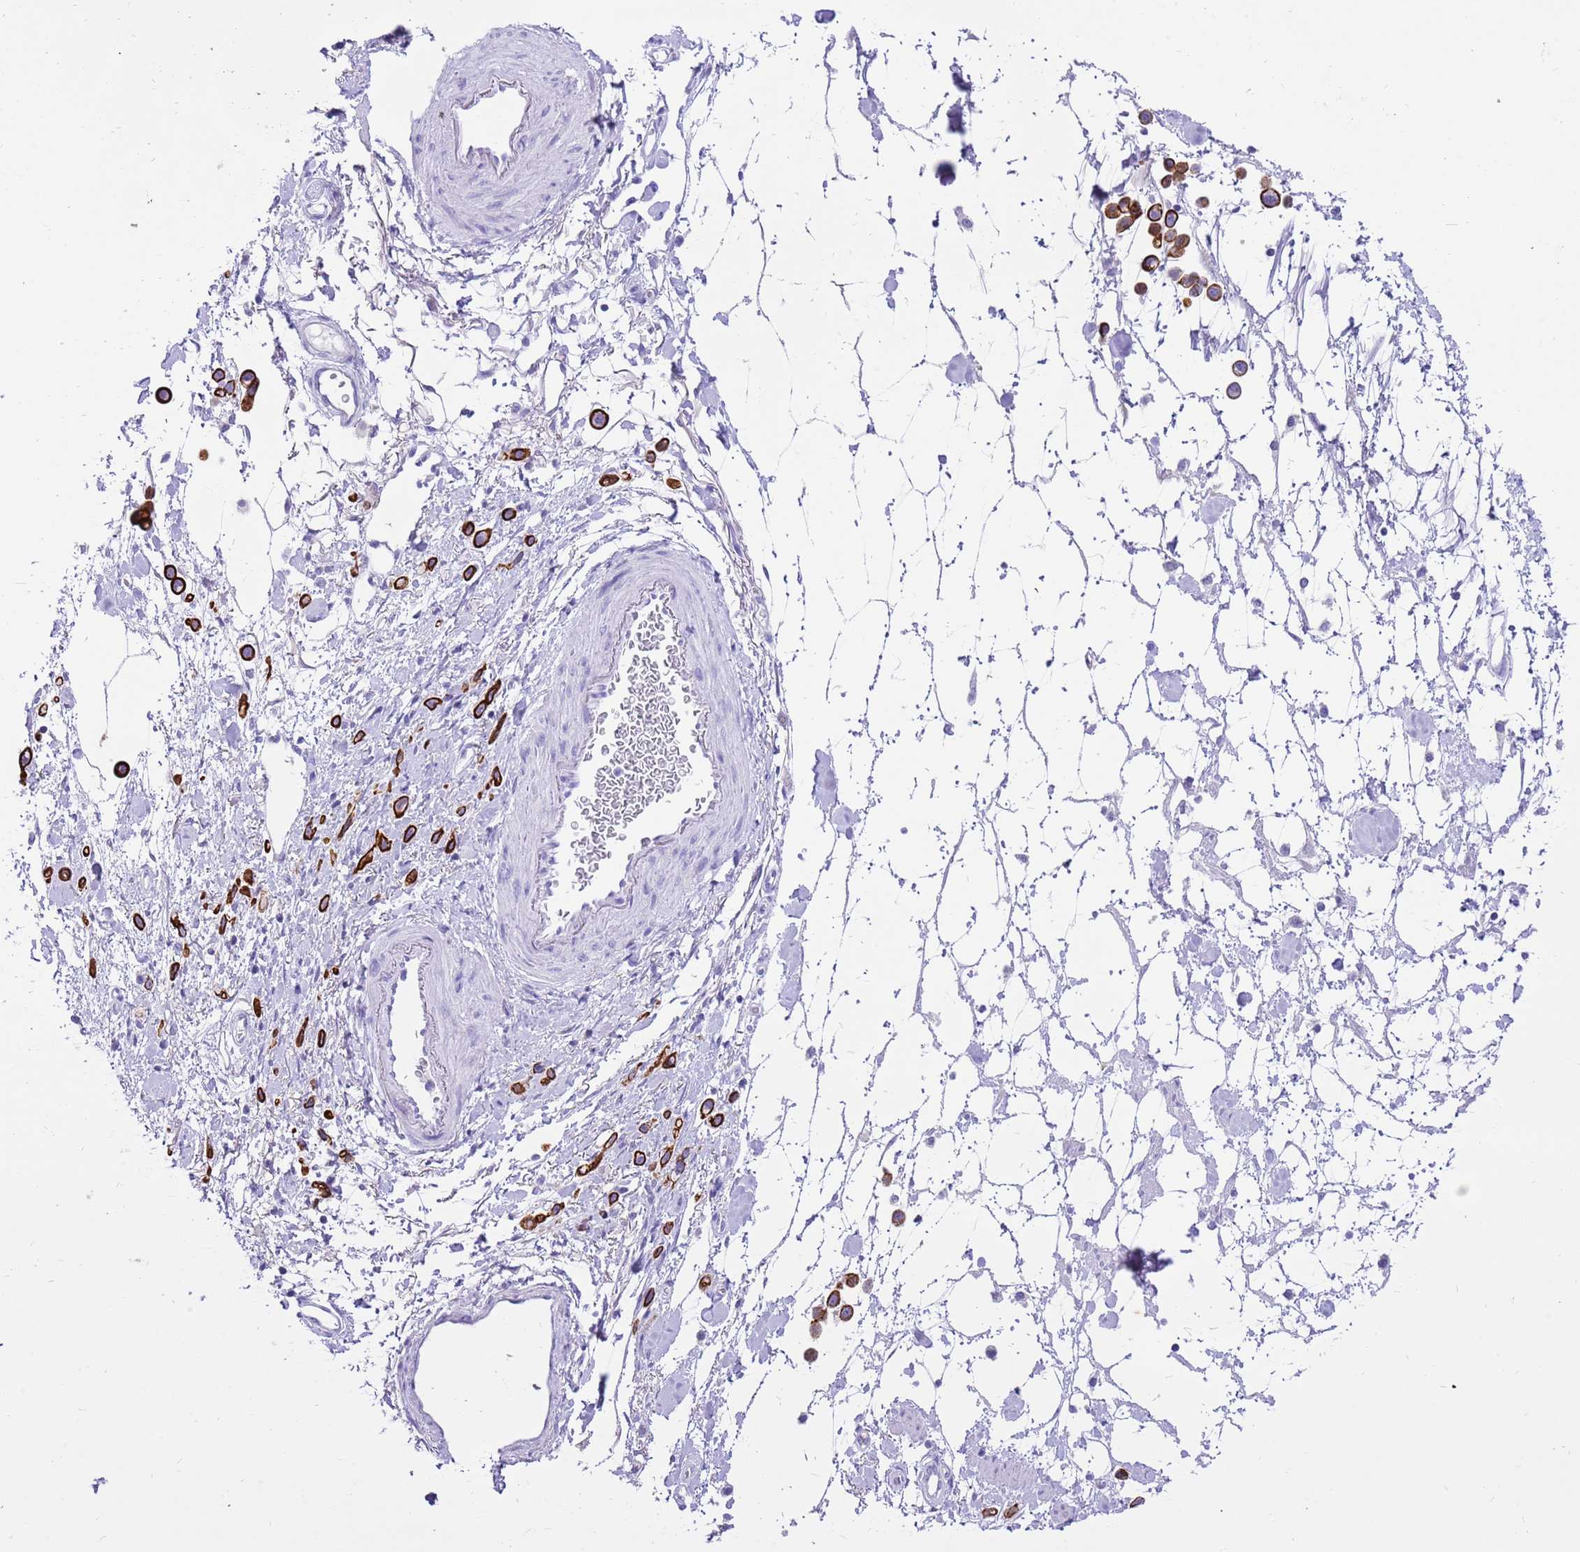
{"staining": {"intensity": "strong", "quantity": ">75%", "location": "cytoplasmic/membranous"}, "tissue": "stomach cancer", "cell_type": "Tumor cells", "image_type": "cancer", "snomed": [{"axis": "morphology", "description": "Adenocarcinoma, NOS"}, {"axis": "topography", "description": "Stomach"}], "caption": "Immunohistochemistry image of neoplastic tissue: stomach cancer stained using immunohistochemistry displays high levels of strong protein expression localized specifically in the cytoplasmic/membranous of tumor cells, appearing as a cytoplasmic/membranous brown color.", "gene": "R3HDM4", "patient": {"sex": "female", "age": 65}}